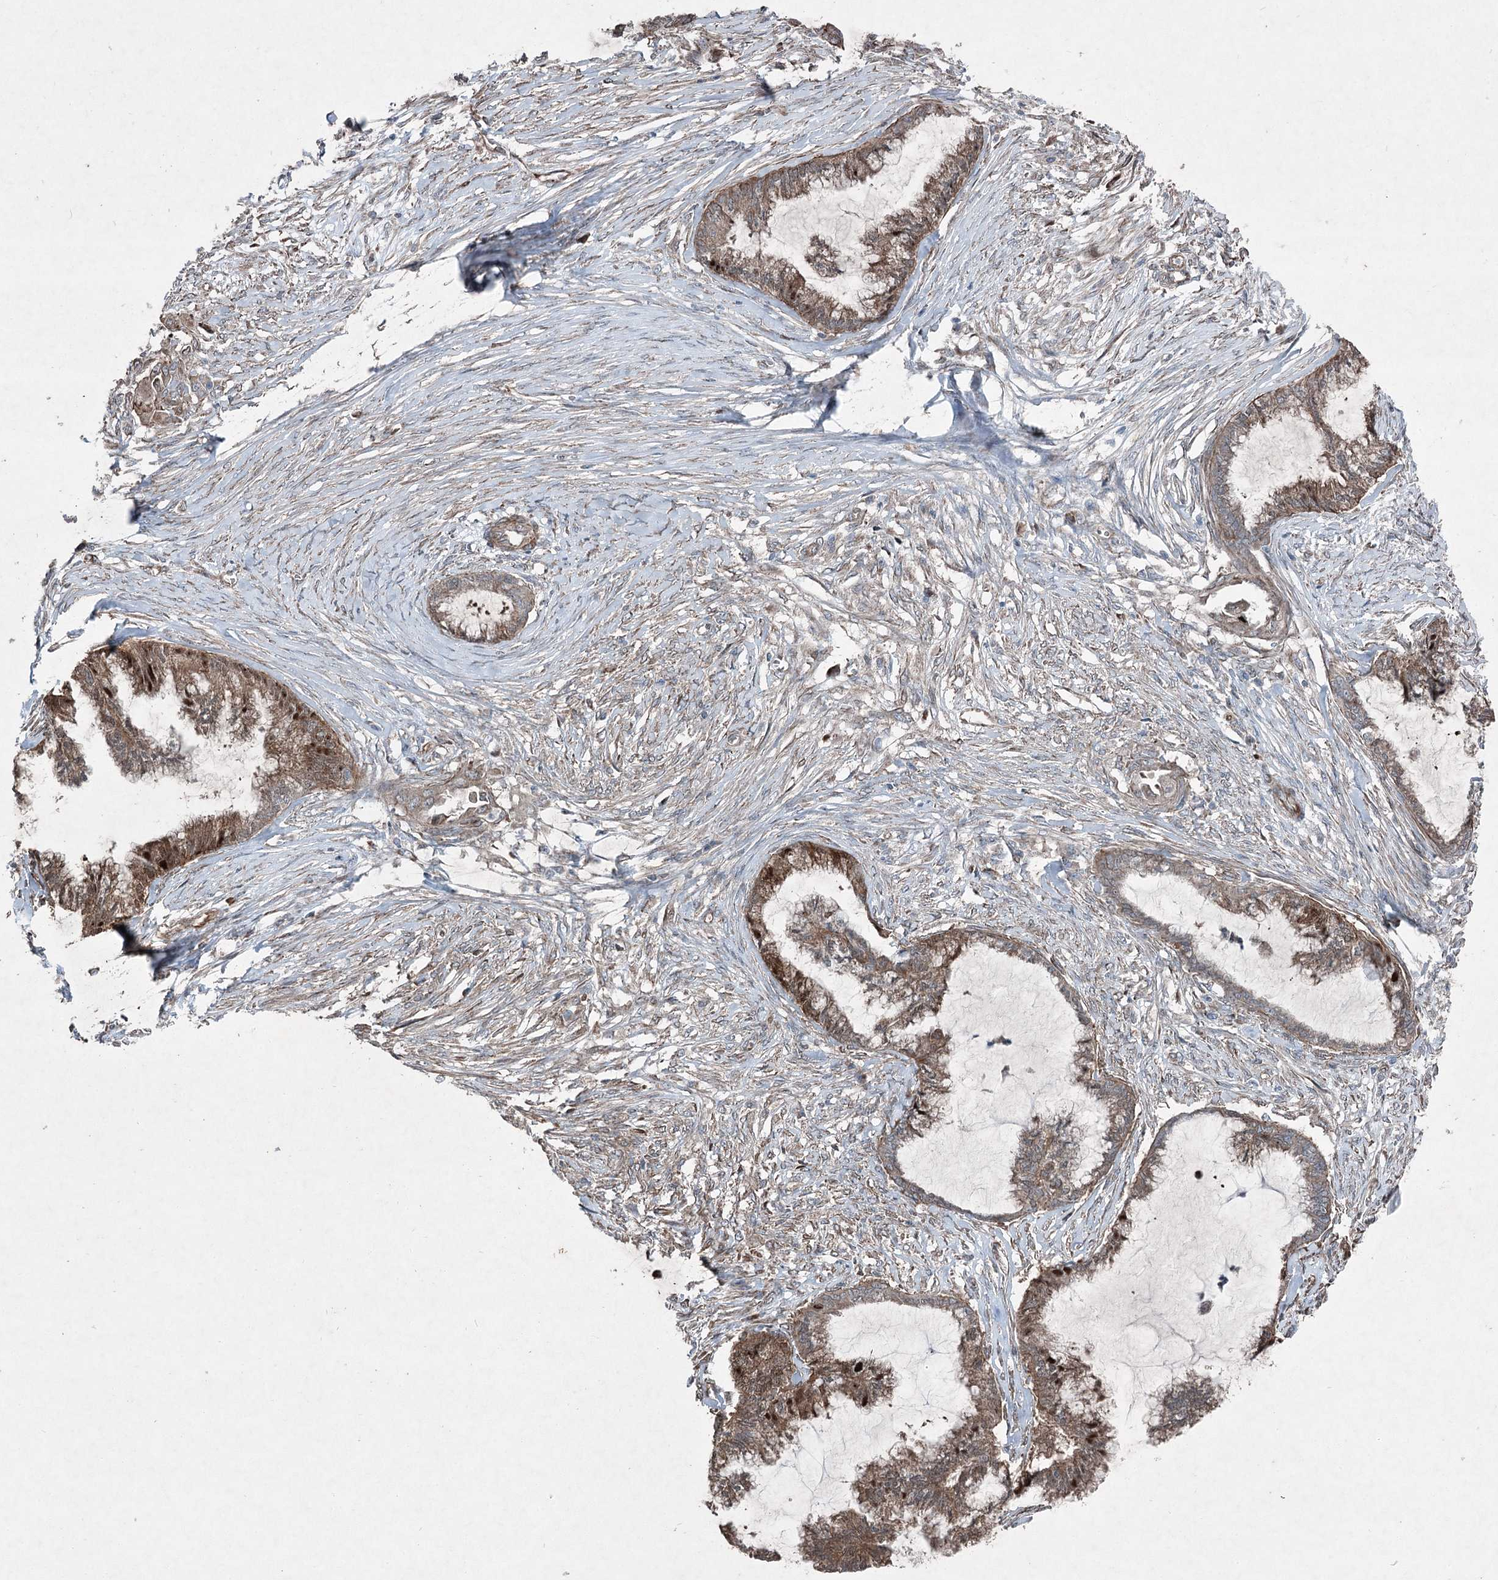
{"staining": {"intensity": "moderate", "quantity": "25%-75%", "location": "cytoplasmic/membranous"}, "tissue": "endometrial cancer", "cell_type": "Tumor cells", "image_type": "cancer", "snomed": [{"axis": "morphology", "description": "Adenocarcinoma, NOS"}, {"axis": "topography", "description": "Endometrium"}], "caption": "Moderate cytoplasmic/membranous positivity for a protein is present in approximately 25%-75% of tumor cells of endometrial adenocarcinoma using IHC.", "gene": "SERINC5", "patient": {"sex": "female", "age": 86}}